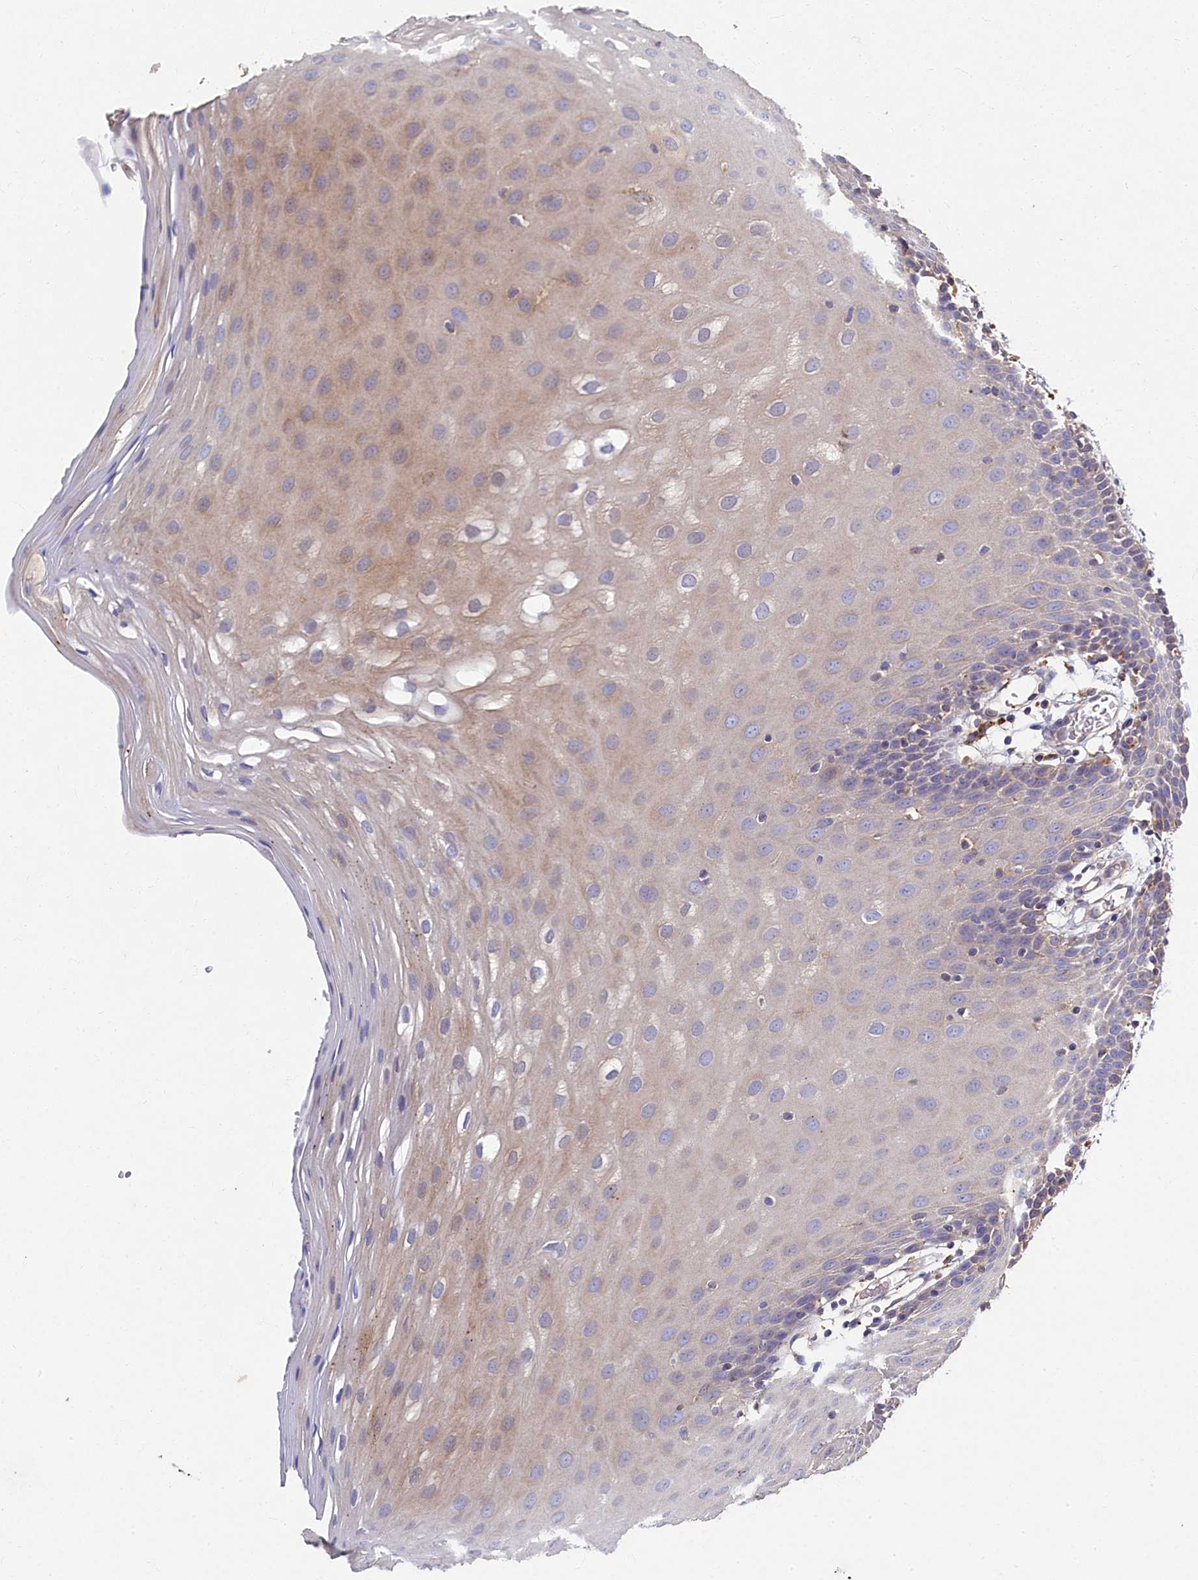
{"staining": {"intensity": "weak", "quantity": "<25%", "location": "cytoplasmic/membranous"}, "tissue": "oral mucosa", "cell_type": "Squamous epithelial cells", "image_type": "normal", "snomed": [{"axis": "morphology", "description": "Normal tissue, NOS"}, {"axis": "topography", "description": "Skeletal muscle"}, {"axis": "topography", "description": "Oral tissue"}, {"axis": "topography", "description": "Salivary gland"}, {"axis": "topography", "description": "Peripheral nerve tissue"}], "caption": "Protein analysis of normal oral mucosa shows no significant expression in squamous epithelial cells. (Immunohistochemistry, brightfield microscopy, high magnification).", "gene": "TK2", "patient": {"sex": "male", "age": 54}}